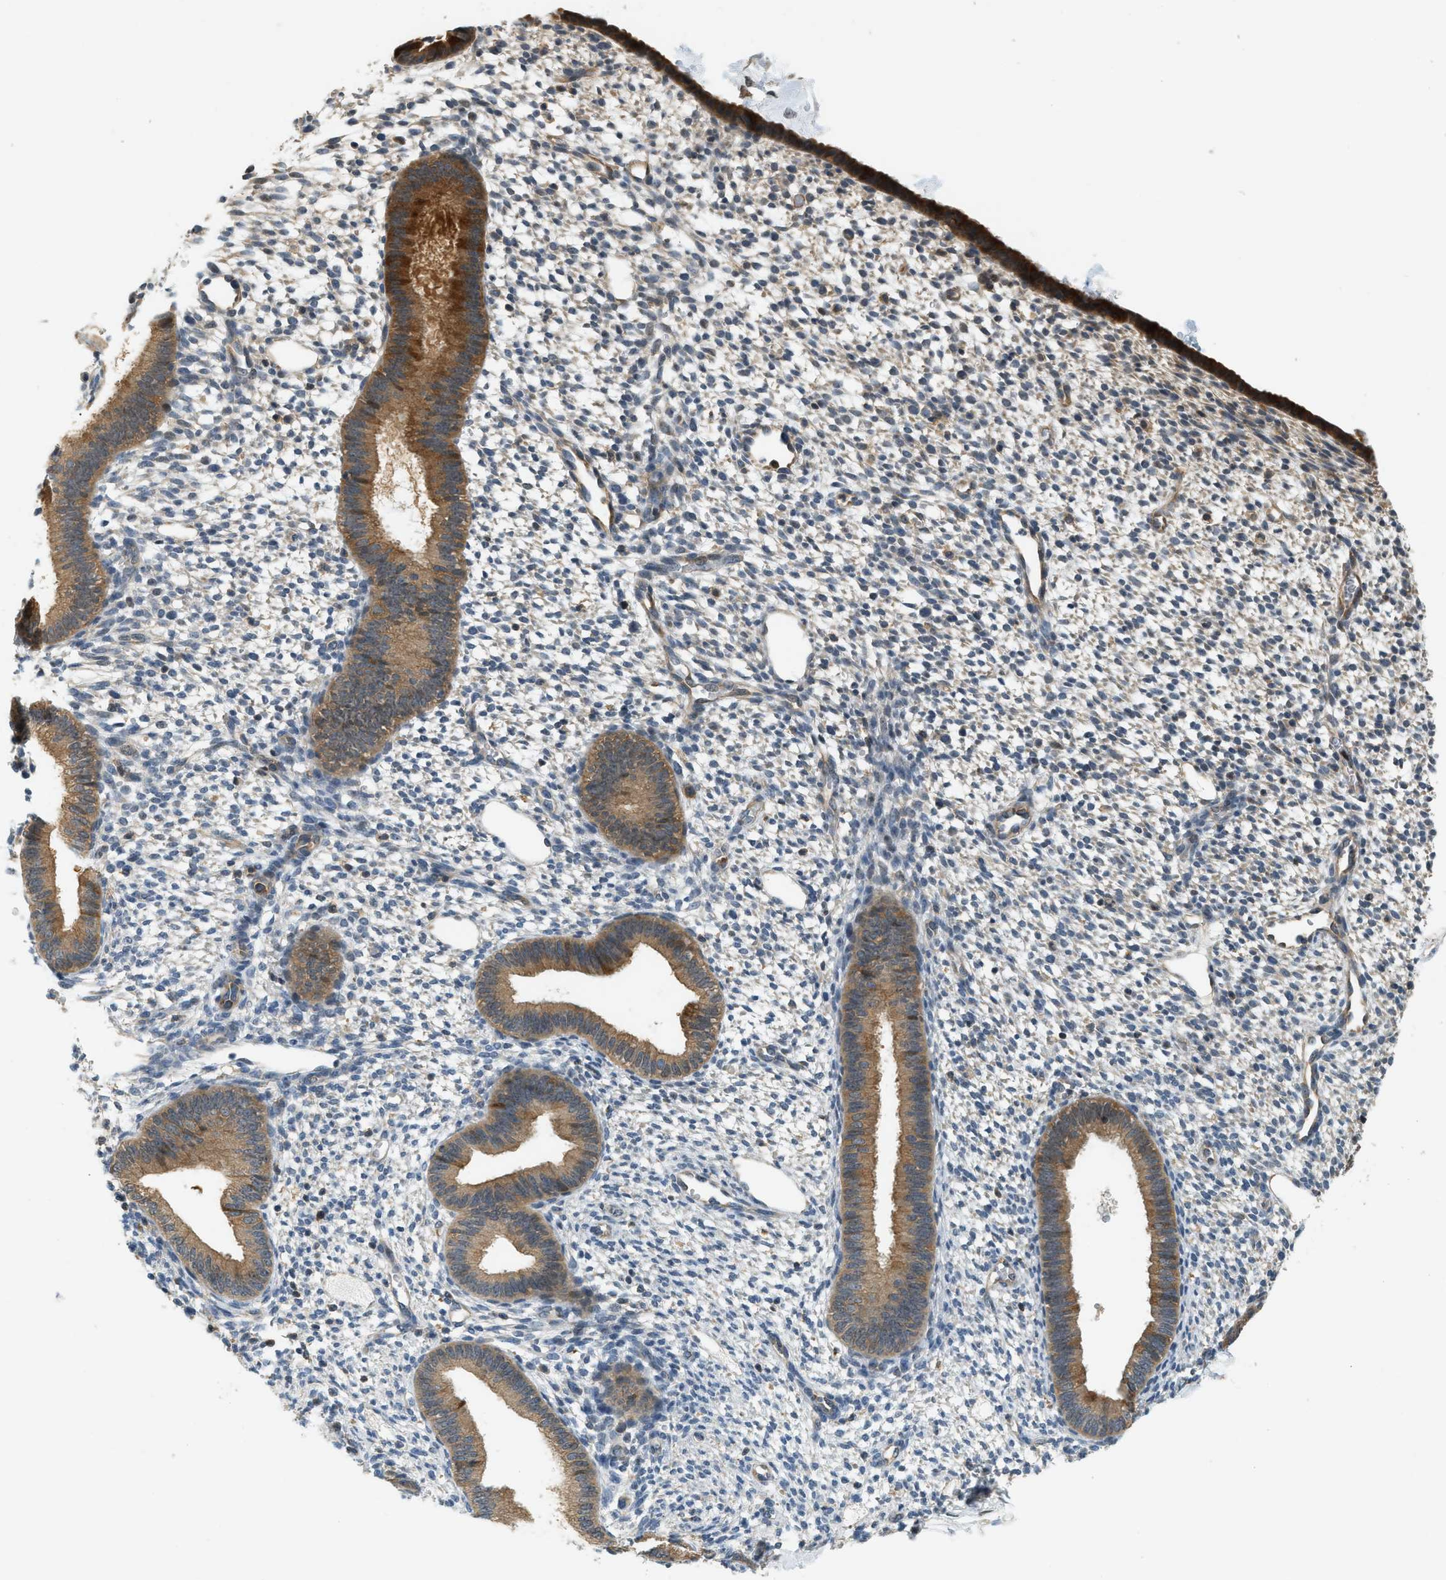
{"staining": {"intensity": "weak", "quantity": "<25%", "location": "cytoplasmic/membranous"}, "tissue": "endometrium", "cell_type": "Cells in endometrial stroma", "image_type": "normal", "snomed": [{"axis": "morphology", "description": "Normal tissue, NOS"}, {"axis": "topography", "description": "Endometrium"}], "caption": "Immunohistochemical staining of benign human endometrium exhibits no significant expression in cells in endometrial stroma. (DAB (3,3'-diaminobenzidine) immunohistochemistry, high magnification).", "gene": "PDCL3", "patient": {"sex": "female", "age": 46}}